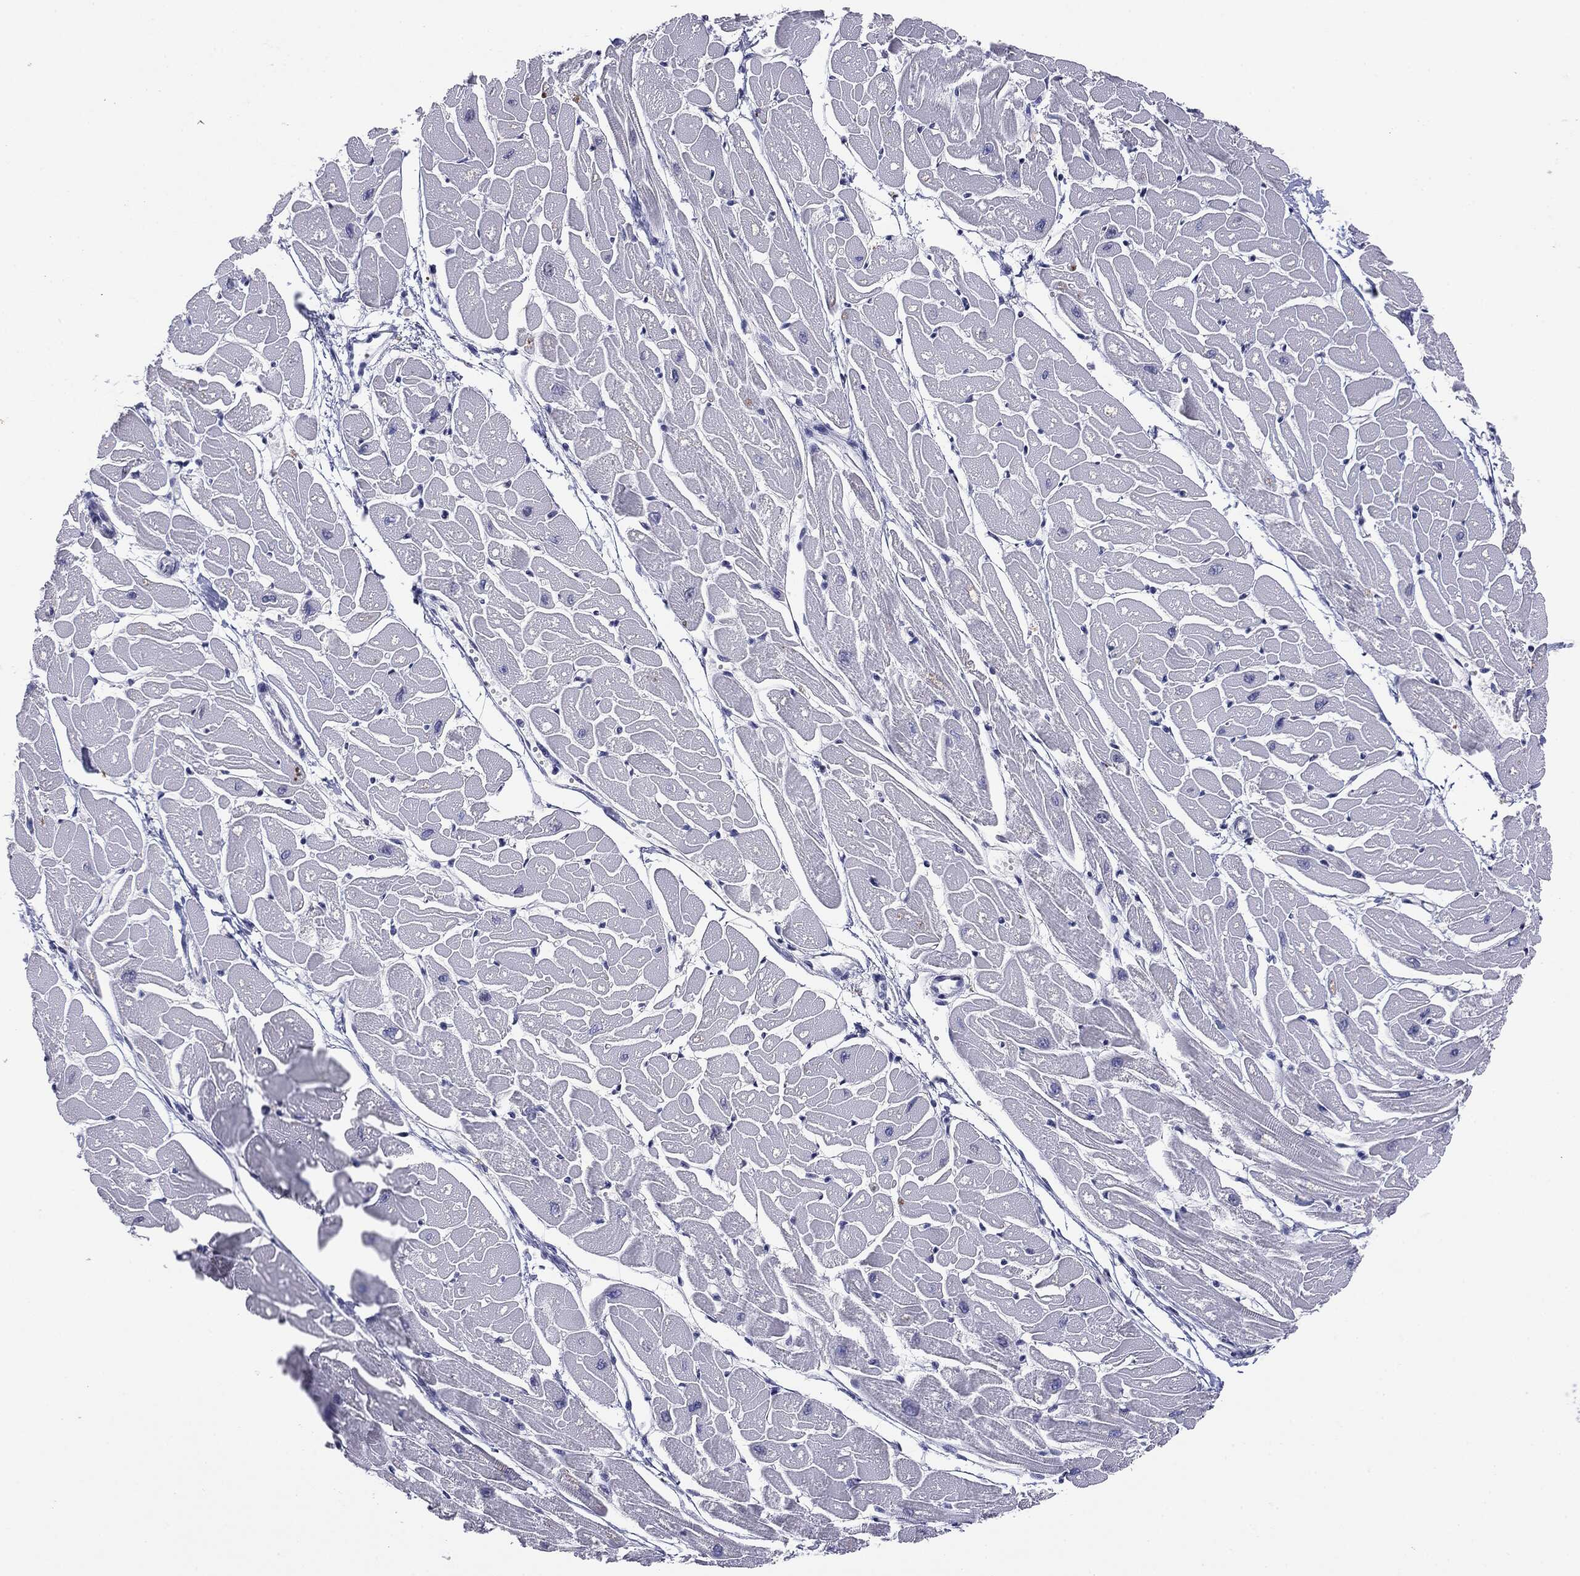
{"staining": {"intensity": "negative", "quantity": "none", "location": "none"}, "tissue": "heart muscle", "cell_type": "Cardiomyocytes", "image_type": "normal", "snomed": [{"axis": "morphology", "description": "Normal tissue, NOS"}, {"axis": "topography", "description": "Heart"}], "caption": "Immunohistochemistry histopathology image of normal heart muscle stained for a protein (brown), which displays no expression in cardiomyocytes.", "gene": "SERPINB4", "patient": {"sex": "male", "age": 57}}